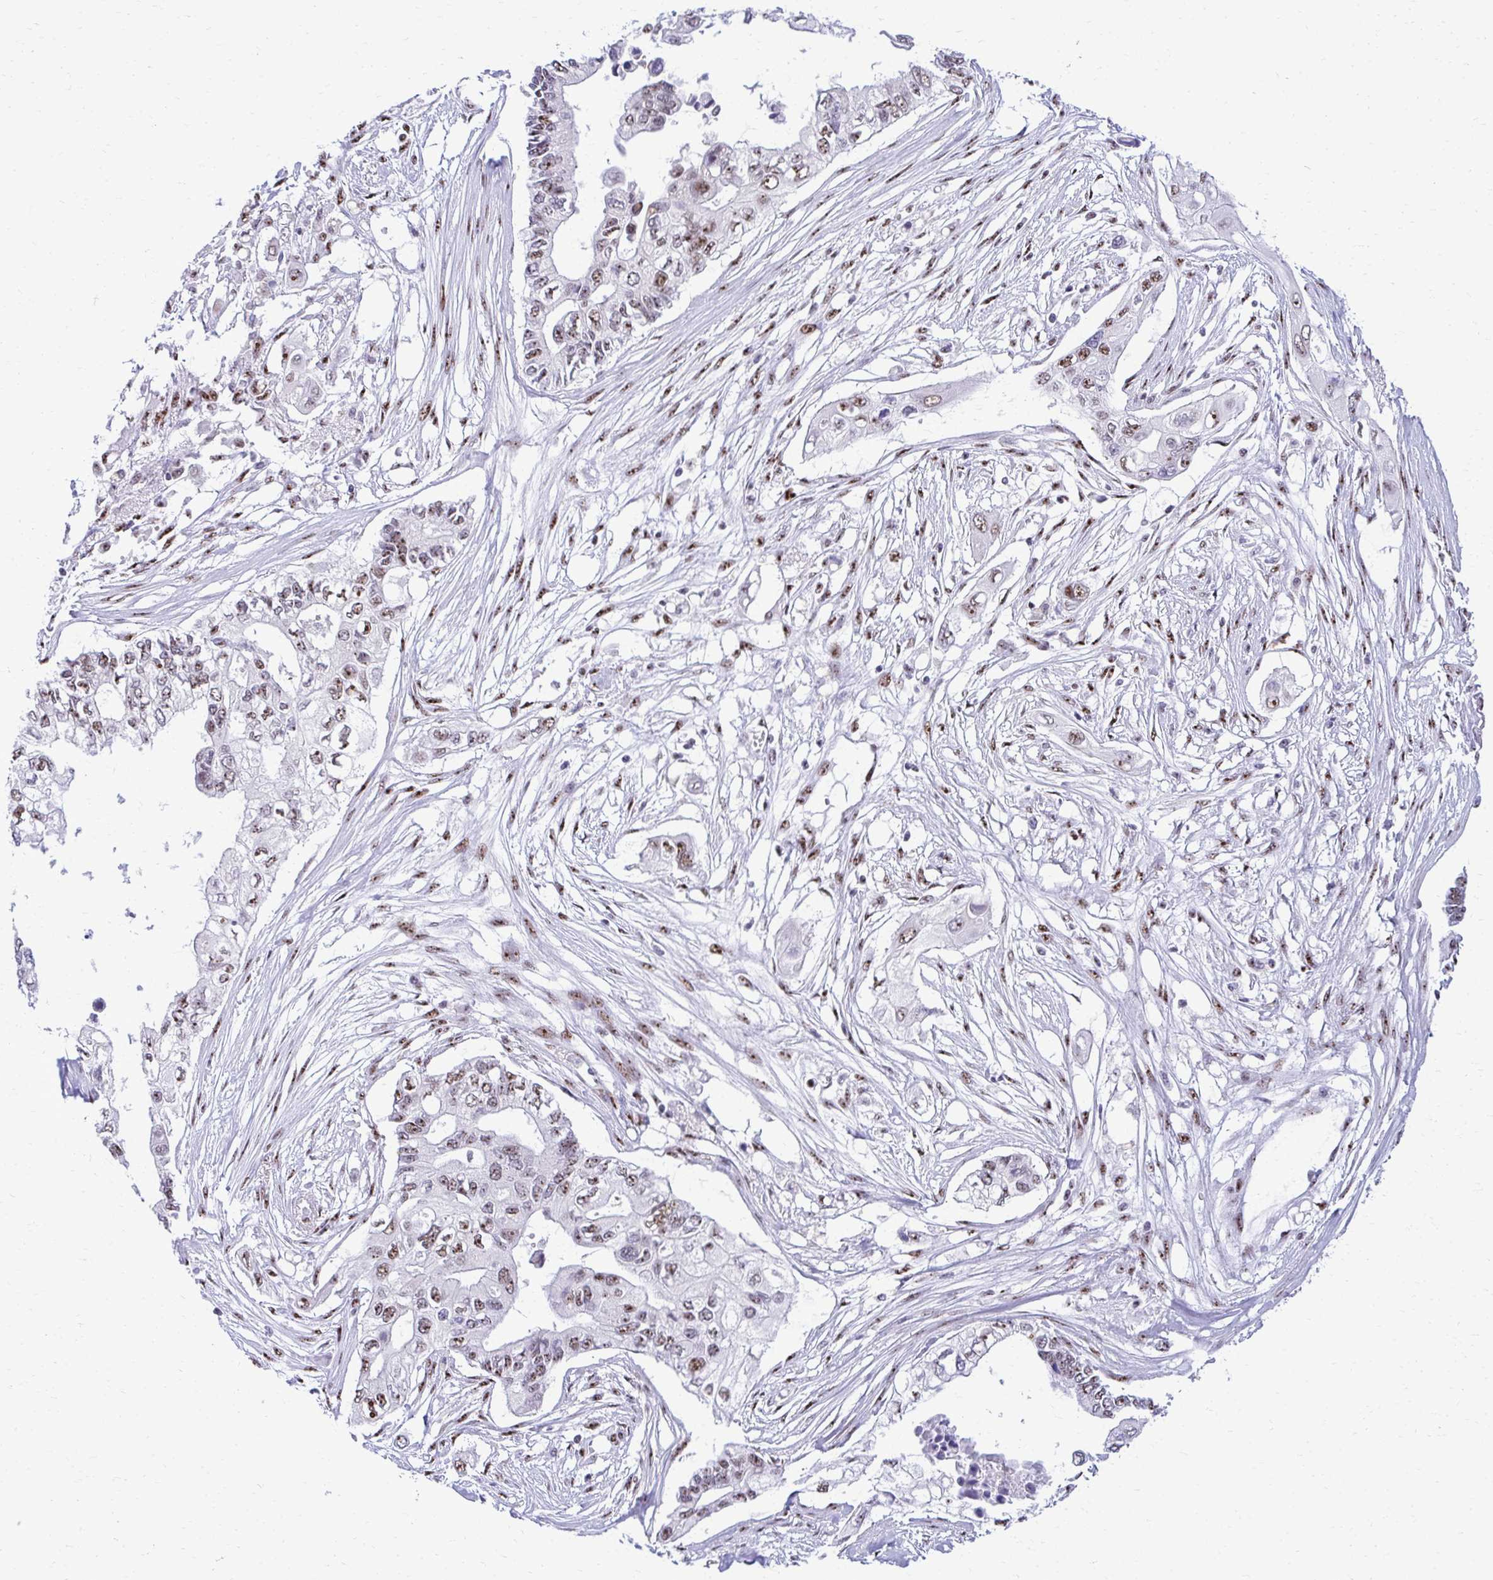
{"staining": {"intensity": "moderate", "quantity": ">75%", "location": "nuclear"}, "tissue": "pancreatic cancer", "cell_type": "Tumor cells", "image_type": "cancer", "snomed": [{"axis": "morphology", "description": "Adenocarcinoma, NOS"}, {"axis": "topography", "description": "Pancreas"}], "caption": "Tumor cells reveal moderate nuclear expression in approximately >75% of cells in pancreatic cancer (adenocarcinoma). The protein is stained brown, and the nuclei are stained in blue (DAB (3,3'-diaminobenzidine) IHC with brightfield microscopy, high magnification).", "gene": "PELP1", "patient": {"sex": "female", "age": 63}}